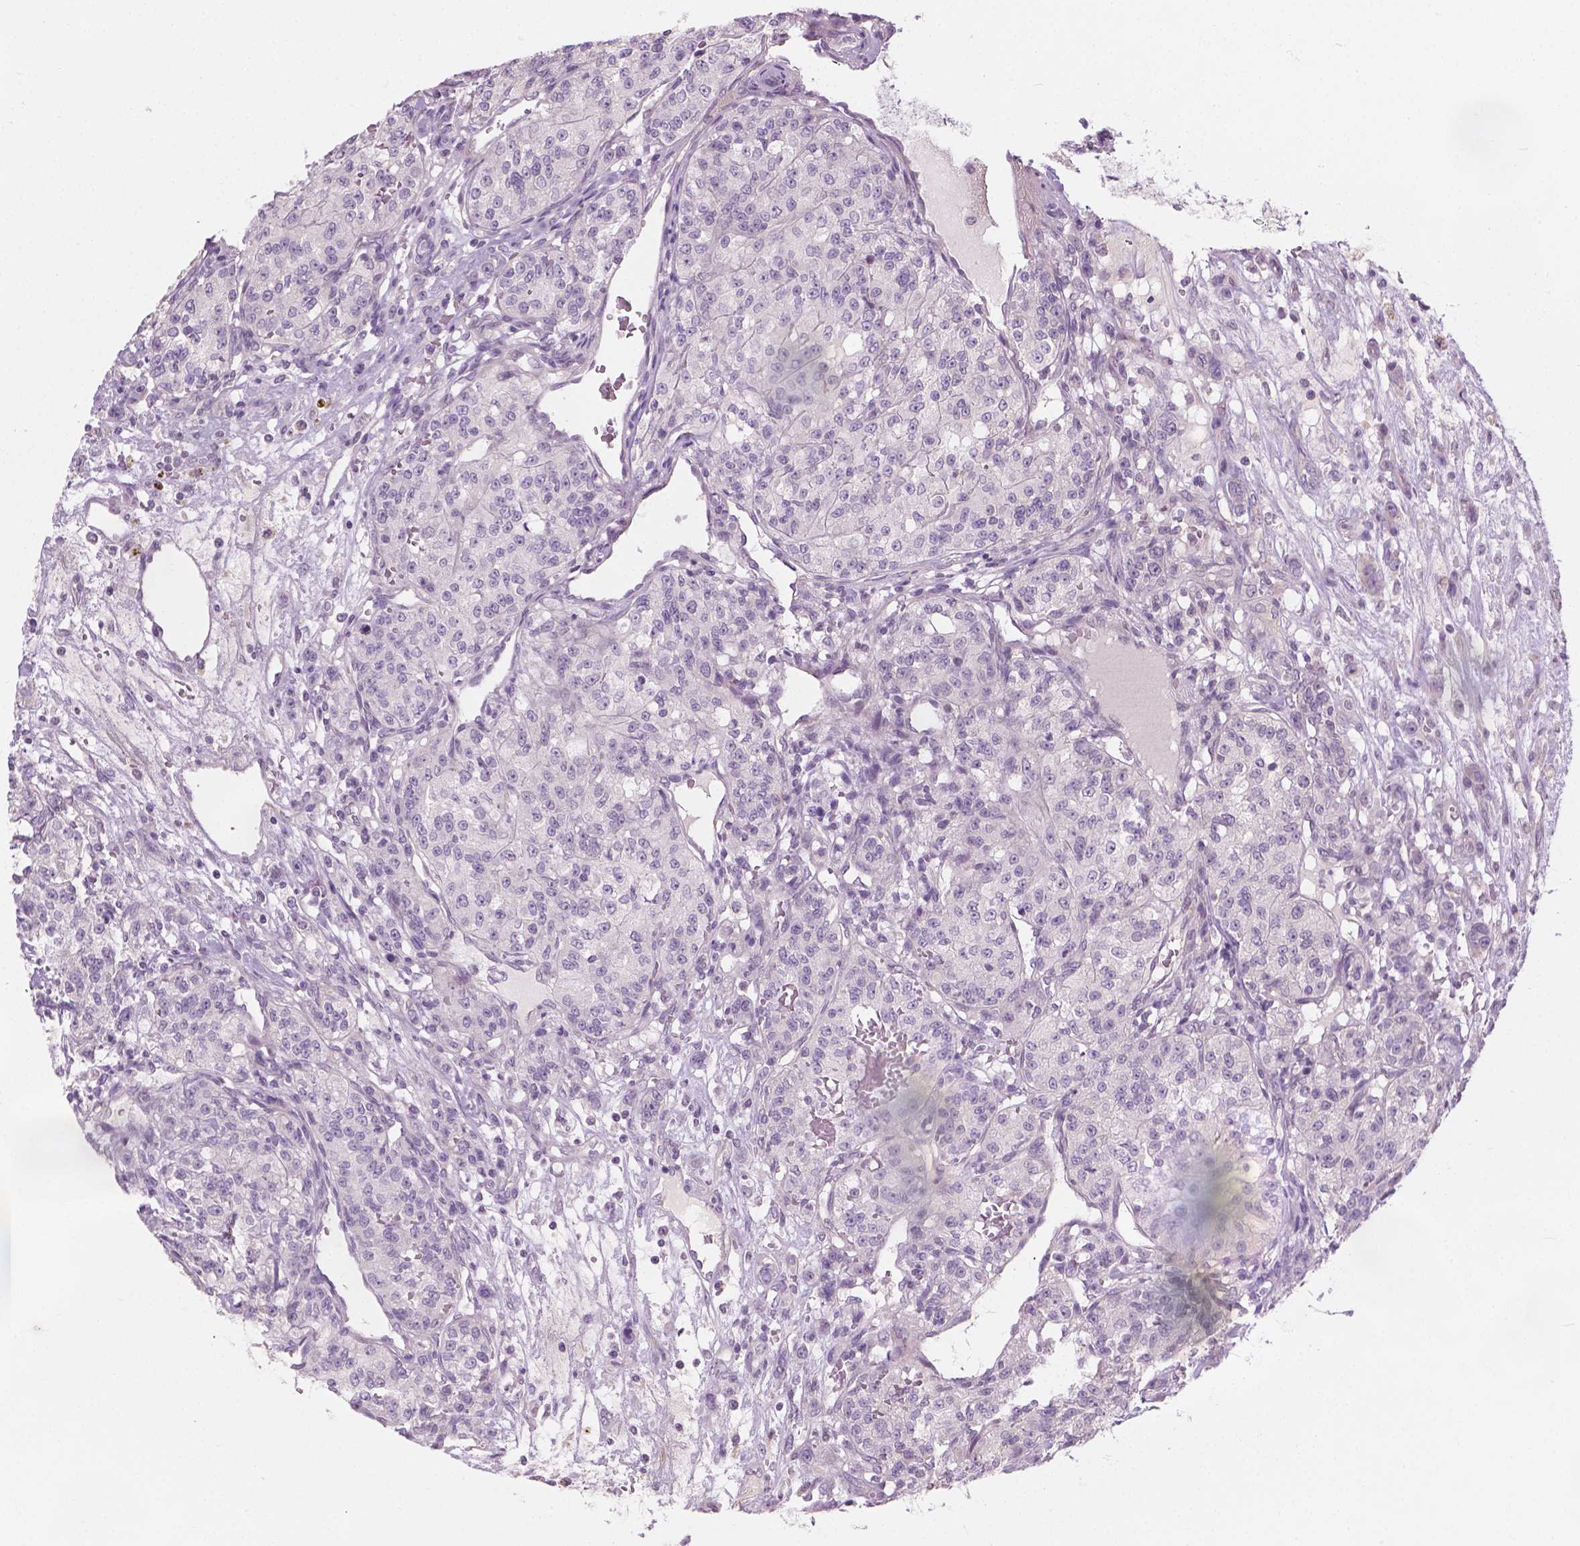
{"staining": {"intensity": "negative", "quantity": "none", "location": "none"}, "tissue": "renal cancer", "cell_type": "Tumor cells", "image_type": "cancer", "snomed": [{"axis": "morphology", "description": "Adenocarcinoma, NOS"}, {"axis": "topography", "description": "Kidney"}], "caption": "Immunohistochemistry image of renal adenocarcinoma stained for a protein (brown), which exhibits no expression in tumor cells. The staining is performed using DAB brown chromogen with nuclei counter-stained in using hematoxylin.", "gene": "CFAP126", "patient": {"sex": "female", "age": 63}}